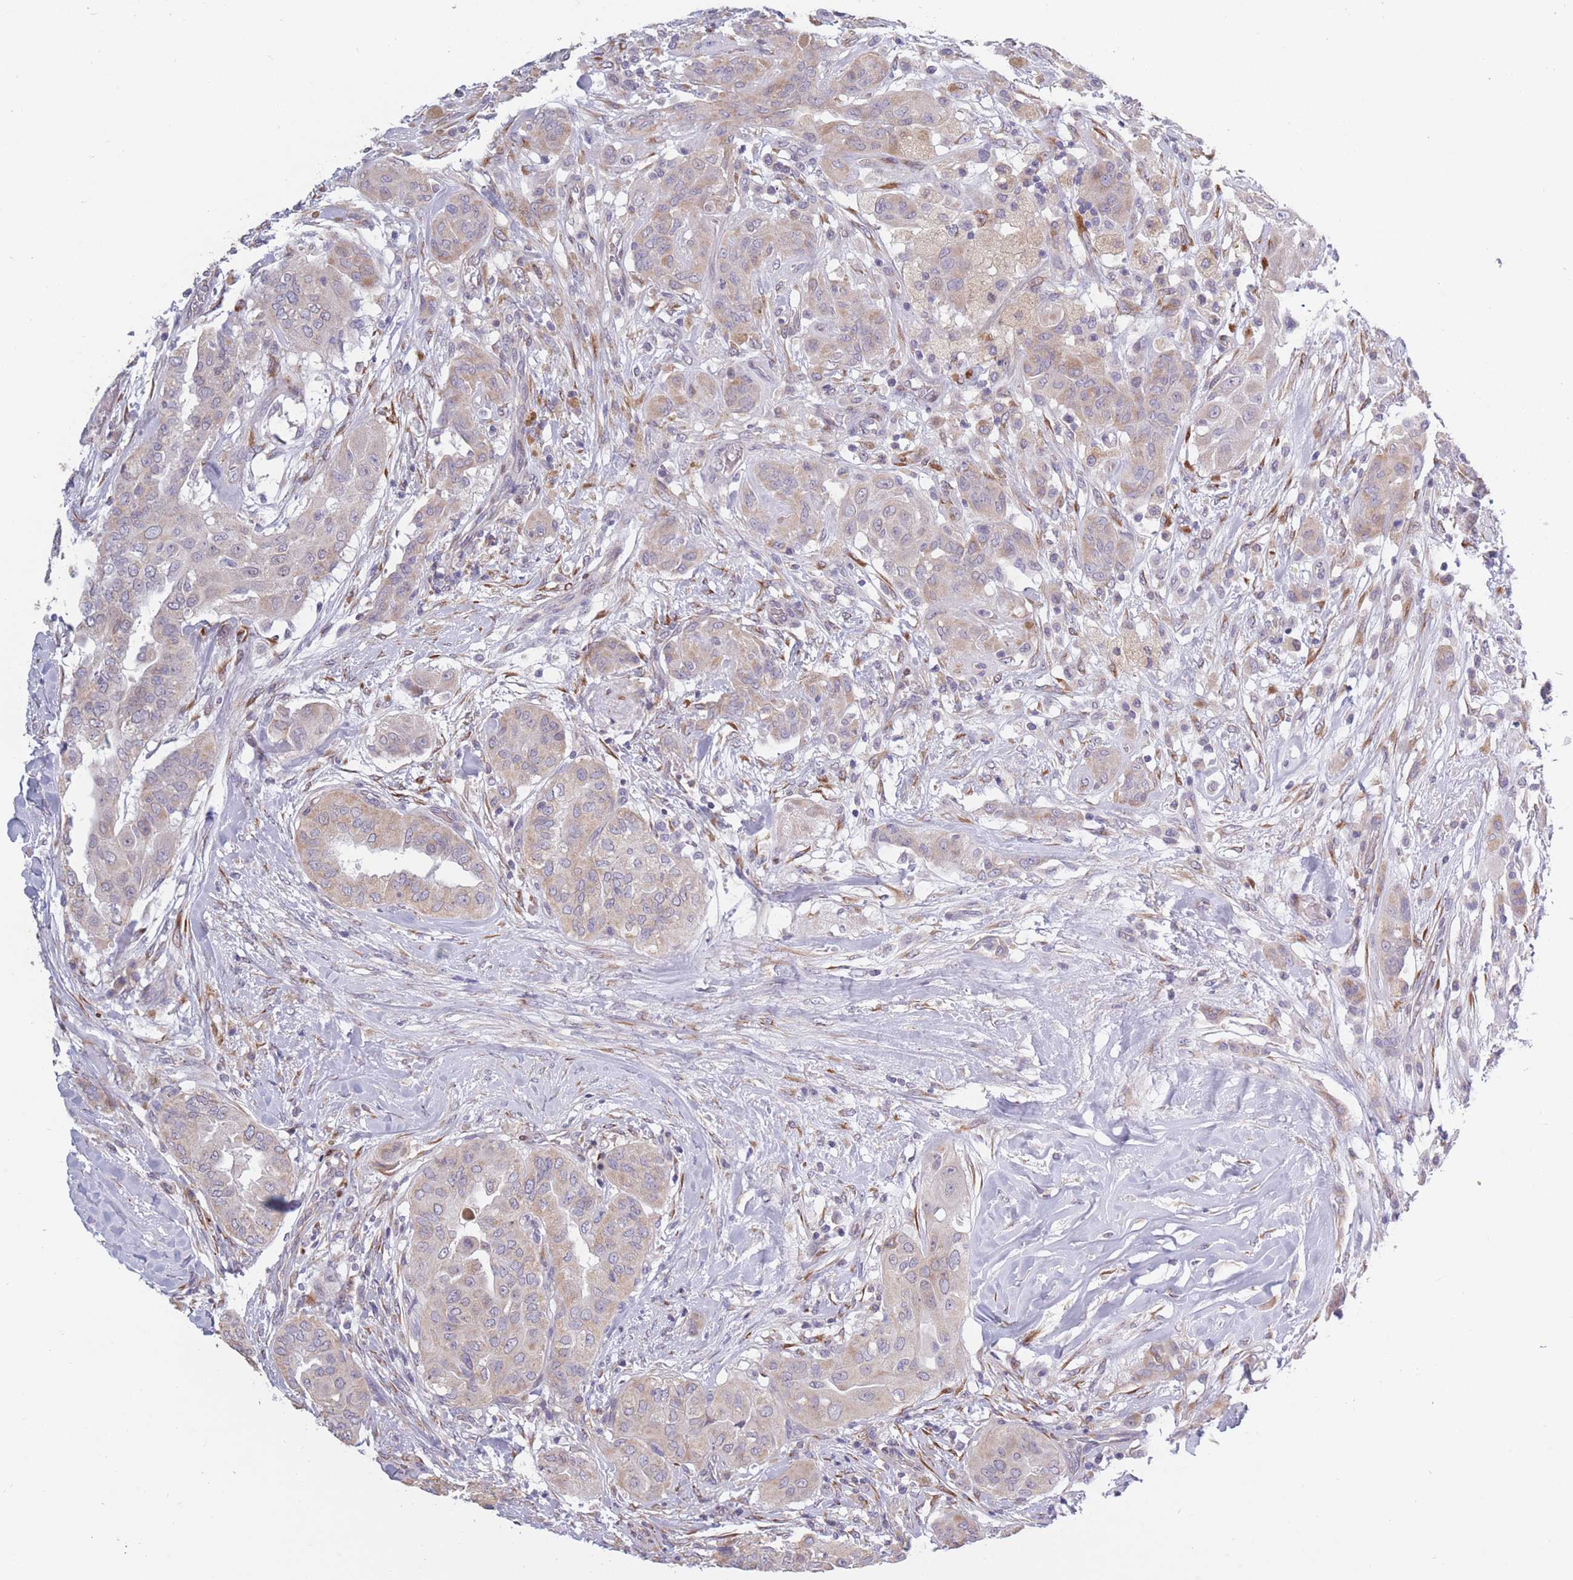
{"staining": {"intensity": "weak", "quantity": "25%-75%", "location": "cytoplasmic/membranous"}, "tissue": "thyroid cancer", "cell_type": "Tumor cells", "image_type": "cancer", "snomed": [{"axis": "morphology", "description": "Papillary adenocarcinoma, NOS"}, {"axis": "topography", "description": "Thyroid gland"}], "caption": "Brown immunohistochemical staining in human papillary adenocarcinoma (thyroid) reveals weak cytoplasmic/membranous positivity in about 25%-75% of tumor cells.", "gene": "CCNQ", "patient": {"sex": "female", "age": 59}}